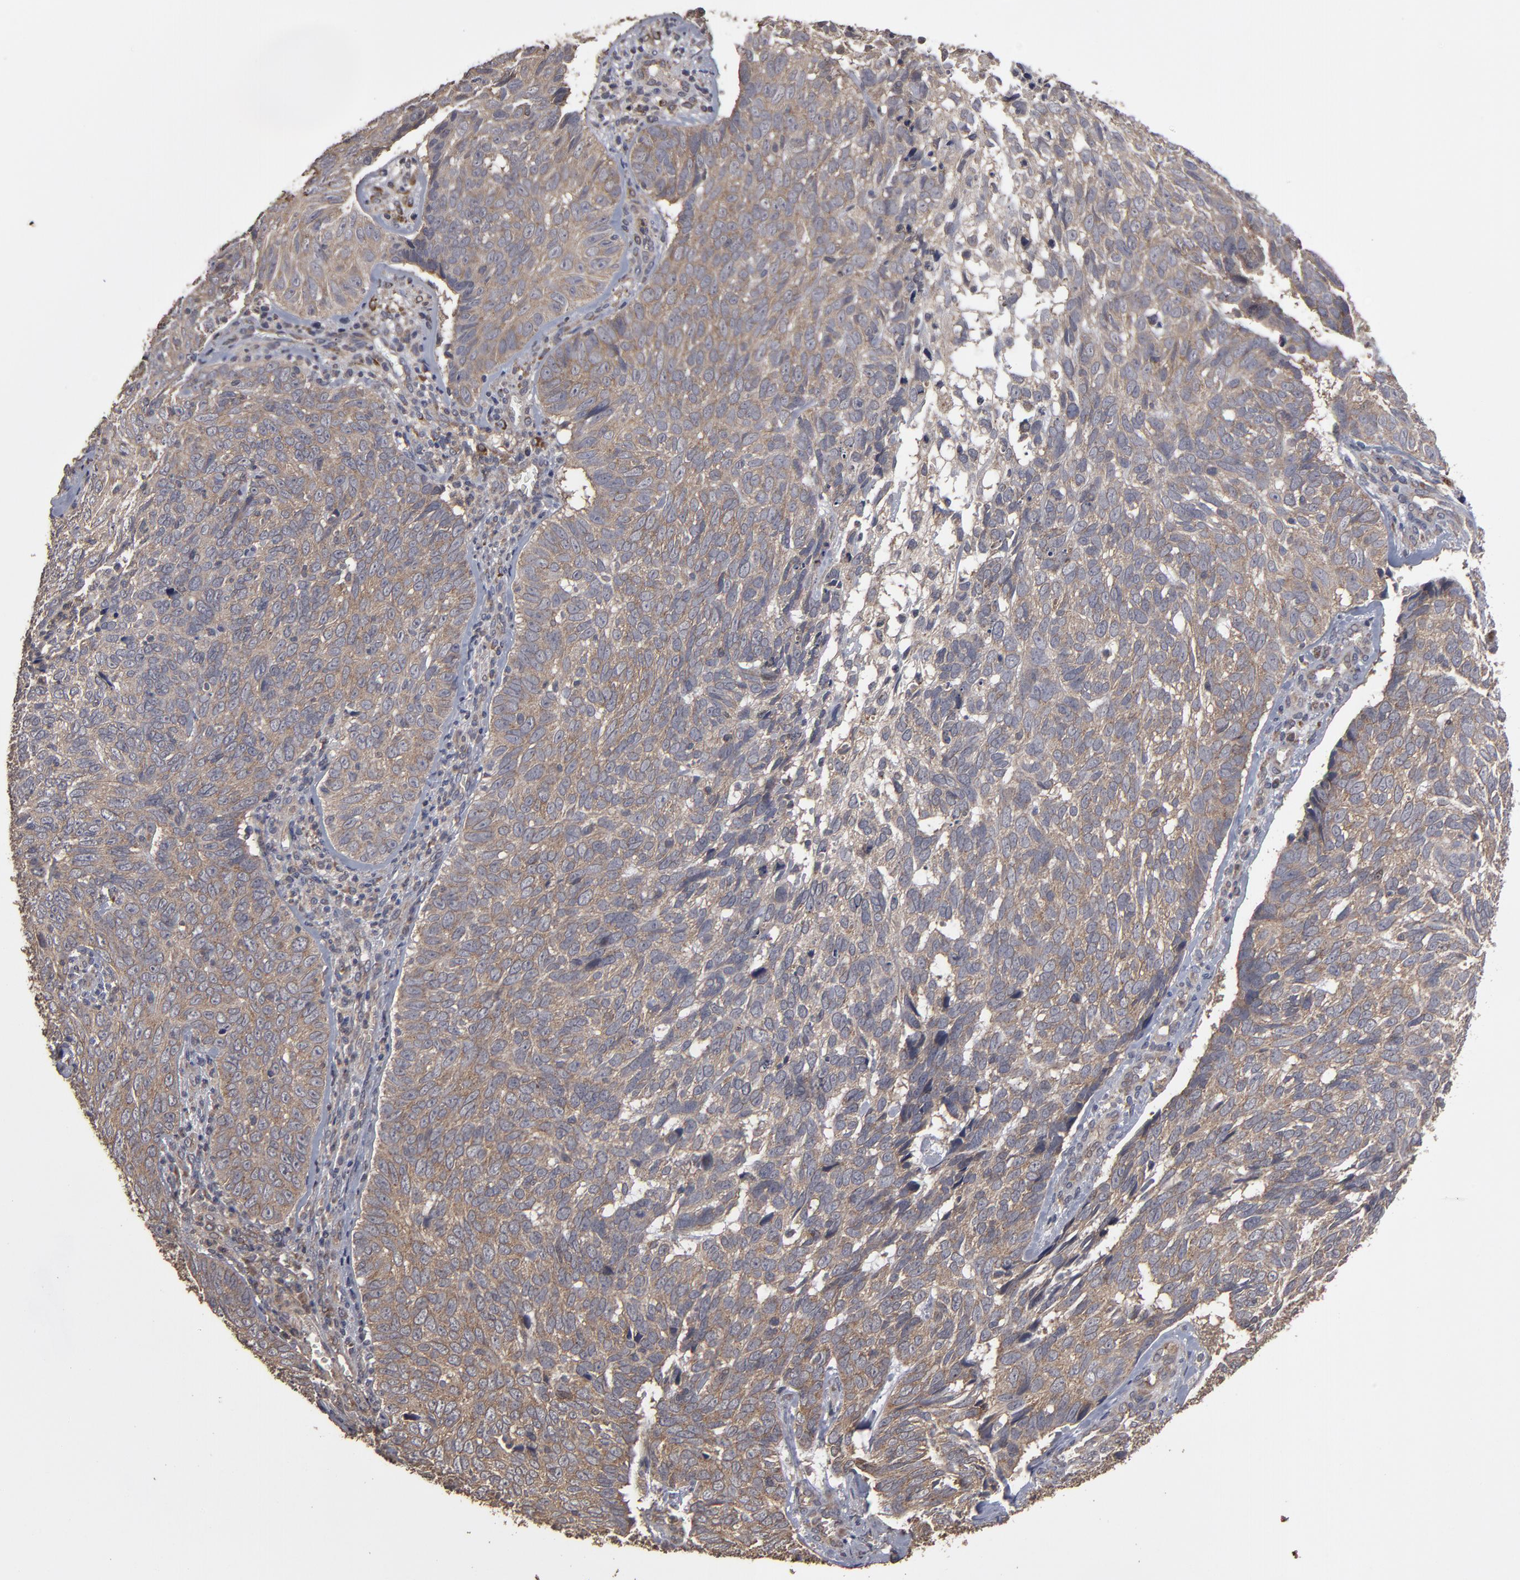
{"staining": {"intensity": "moderate", "quantity": ">75%", "location": "cytoplasmic/membranous"}, "tissue": "skin cancer", "cell_type": "Tumor cells", "image_type": "cancer", "snomed": [{"axis": "morphology", "description": "Basal cell carcinoma"}, {"axis": "topography", "description": "Skin"}], "caption": "Skin basal cell carcinoma was stained to show a protein in brown. There is medium levels of moderate cytoplasmic/membranous staining in about >75% of tumor cells.", "gene": "MMP2", "patient": {"sex": "male", "age": 72}}